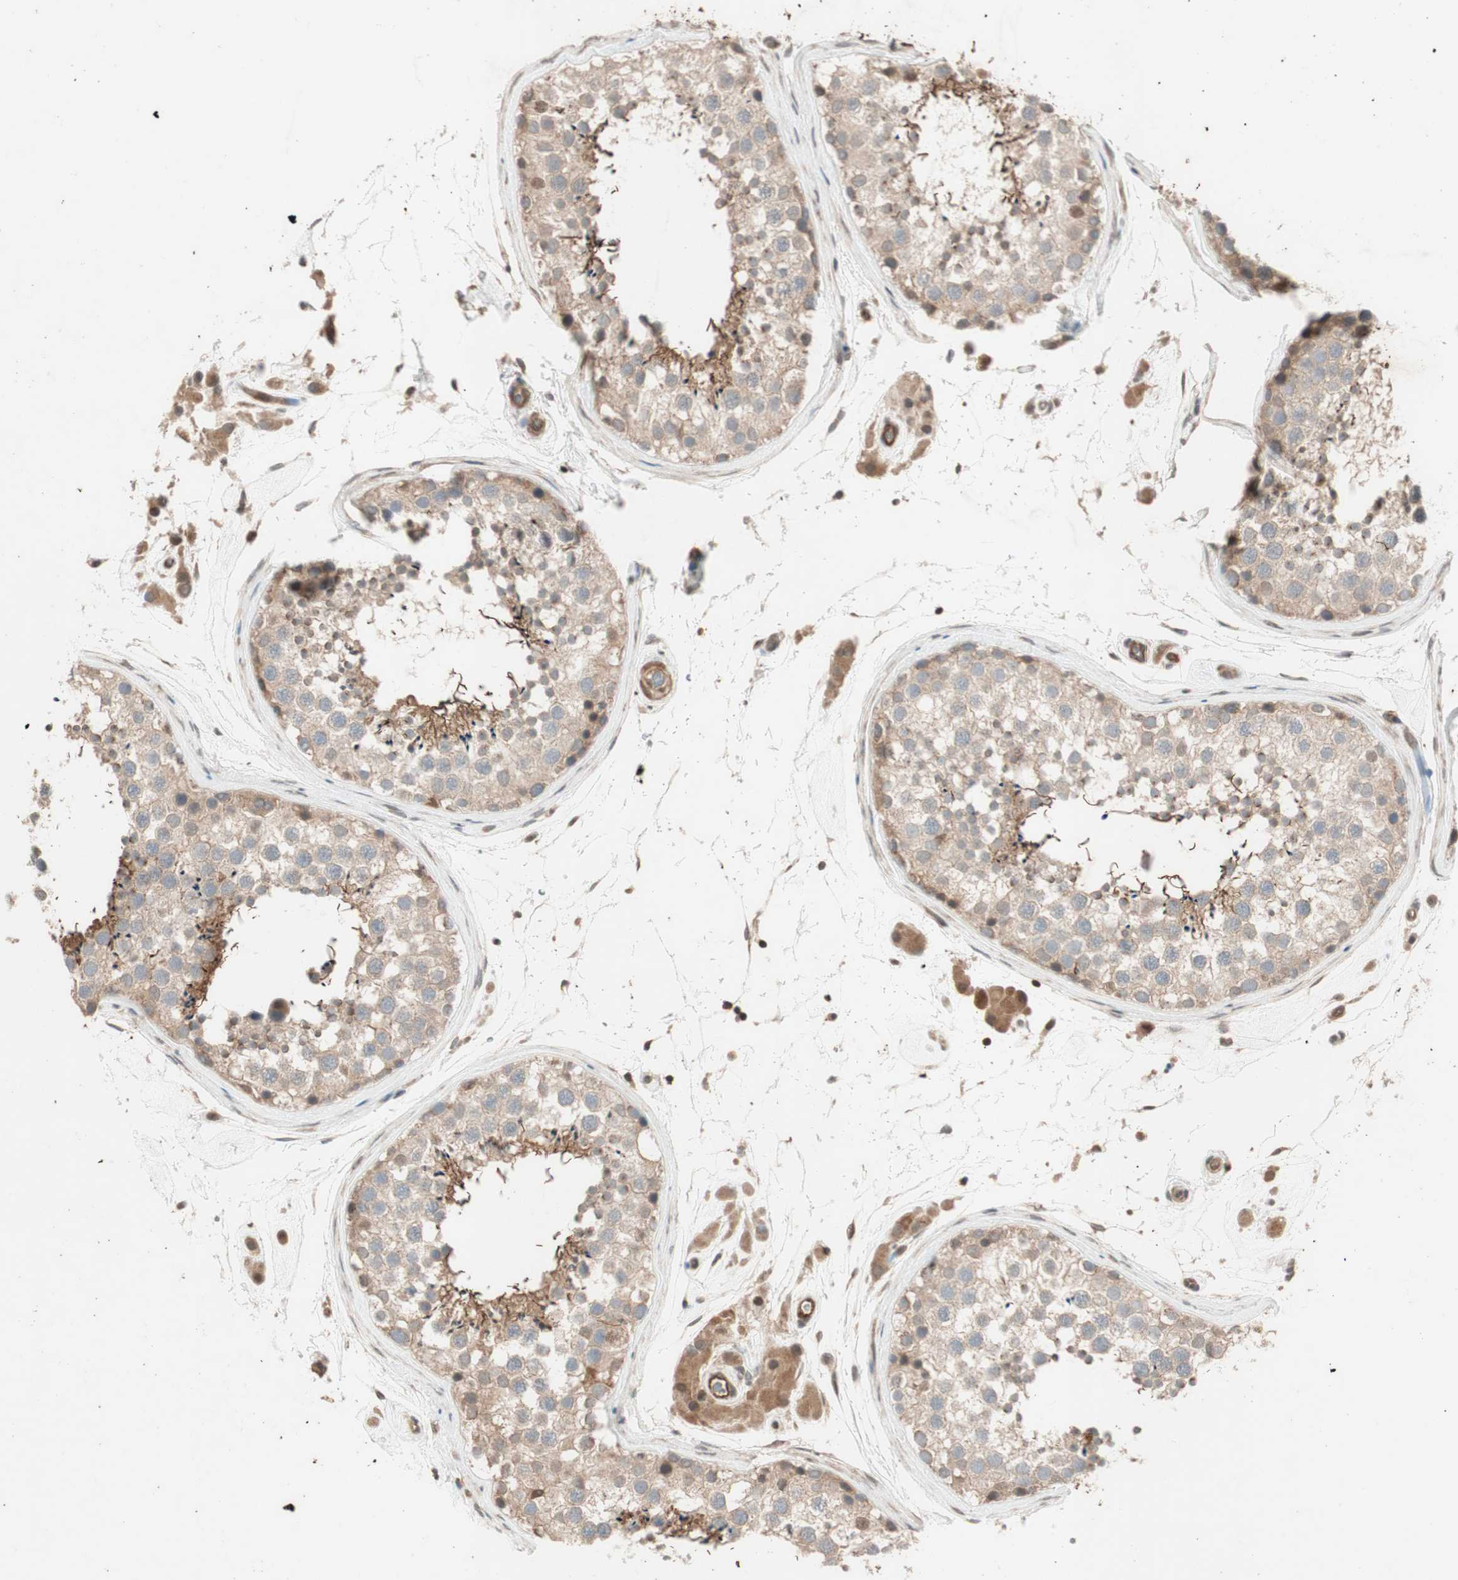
{"staining": {"intensity": "weak", "quantity": "25%-75%", "location": "cytoplasmic/membranous"}, "tissue": "testis", "cell_type": "Cells in seminiferous ducts", "image_type": "normal", "snomed": [{"axis": "morphology", "description": "Normal tissue, NOS"}, {"axis": "topography", "description": "Testis"}], "caption": "Immunohistochemical staining of benign testis exhibits 25%-75% levels of weak cytoplasmic/membranous protein expression in approximately 25%-75% of cells in seminiferous ducts.", "gene": "EPHA8", "patient": {"sex": "male", "age": 46}}